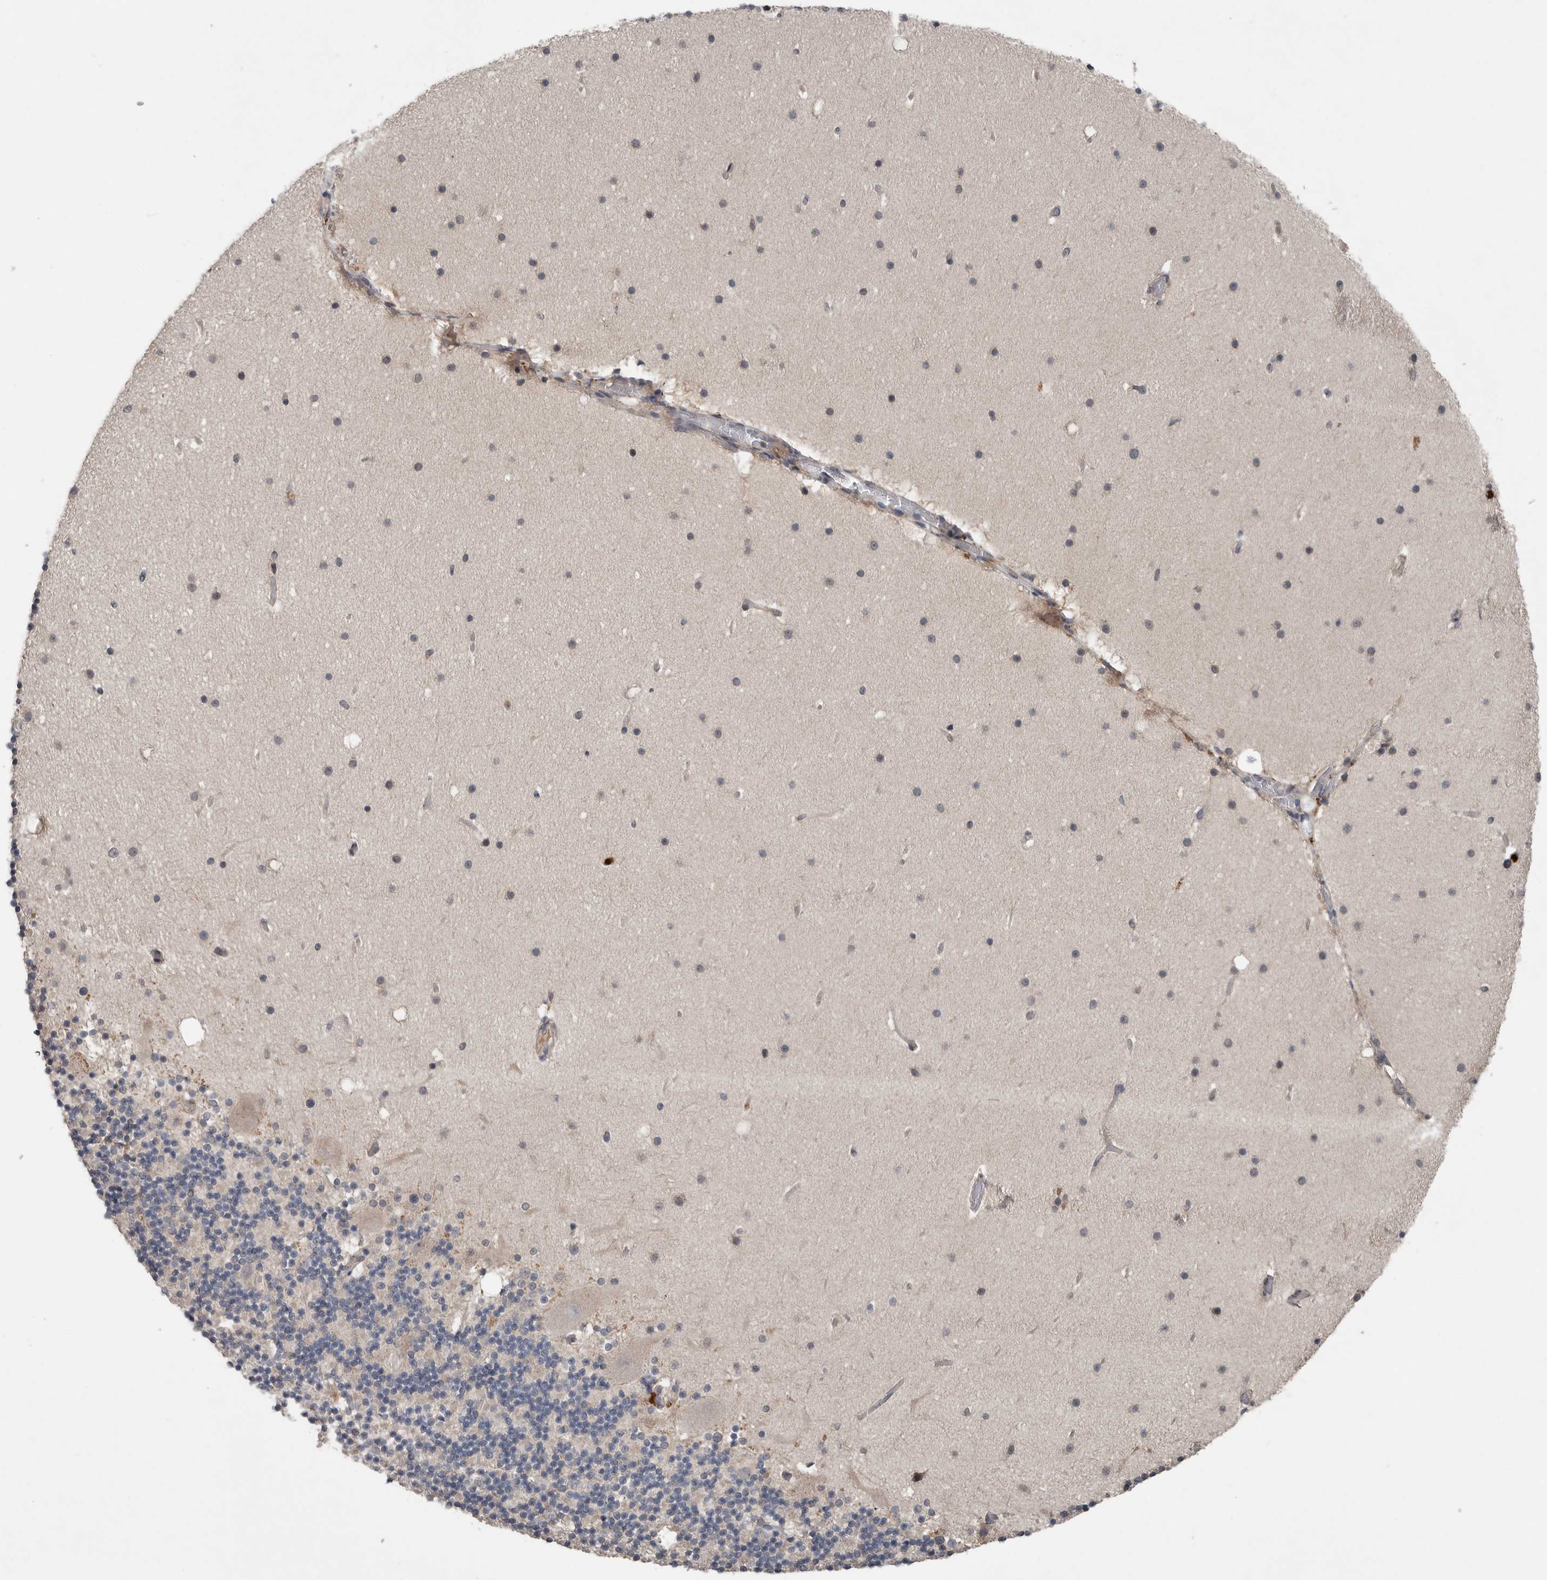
{"staining": {"intensity": "negative", "quantity": "none", "location": "none"}, "tissue": "cerebellum", "cell_type": "Cells in granular layer", "image_type": "normal", "snomed": [{"axis": "morphology", "description": "Normal tissue, NOS"}, {"axis": "topography", "description": "Cerebellum"}], "caption": "IHC of benign human cerebellum shows no staining in cells in granular layer.", "gene": "SCP2", "patient": {"sex": "male", "age": 57}}